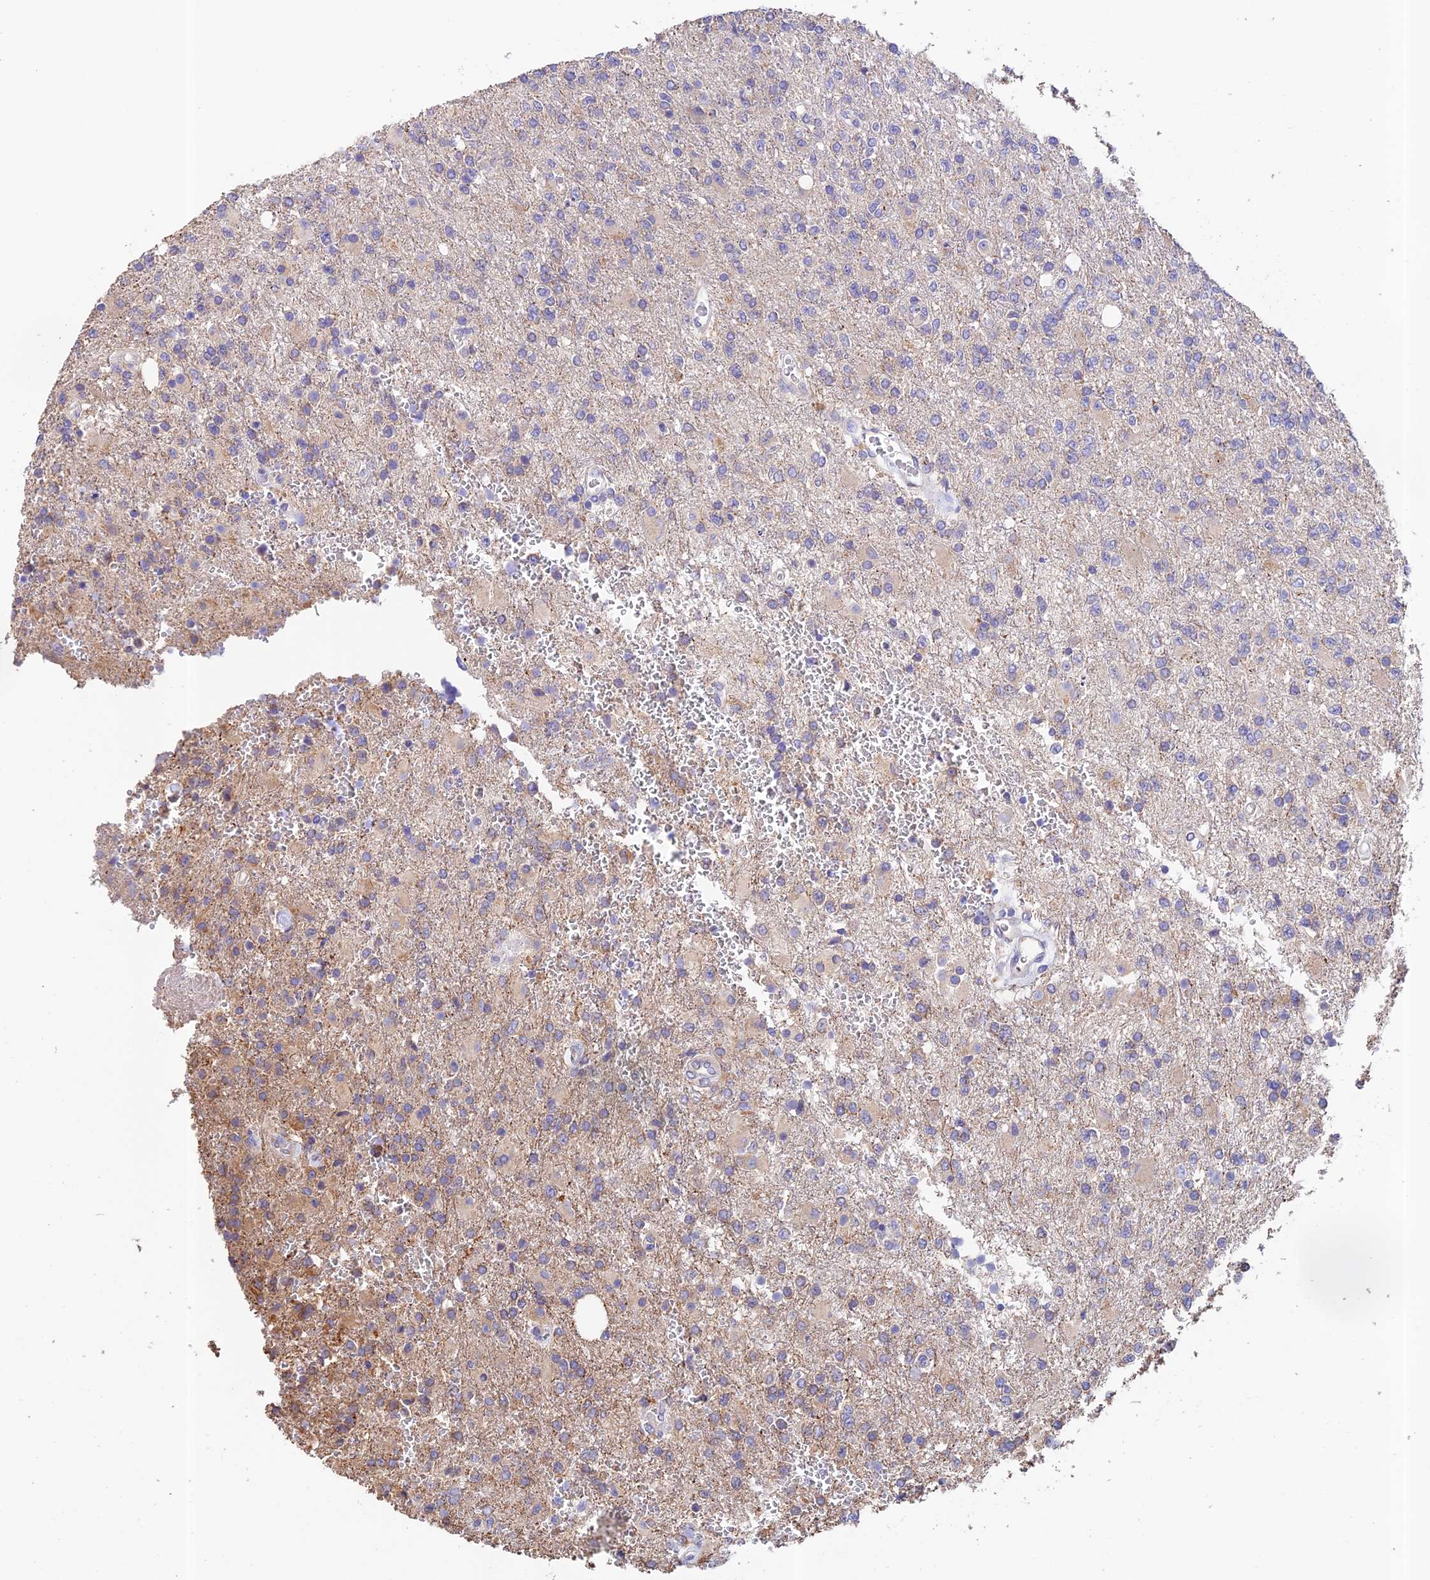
{"staining": {"intensity": "weak", "quantity": "<25%", "location": "cytoplasmic/membranous"}, "tissue": "glioma", "cell_type": "Tumor cells", "image_type": "cancer", "snomed": [{"axis": "morphology", "description": "Glioma, malignant, High grade"}, {"axis": "topography", "description": "Brain"}], "caption": "This is an IHC image of glioma. There is no expression in tumor cells.", "gene": "EMC3", "patient": {"sex": "male", "age": 56}}